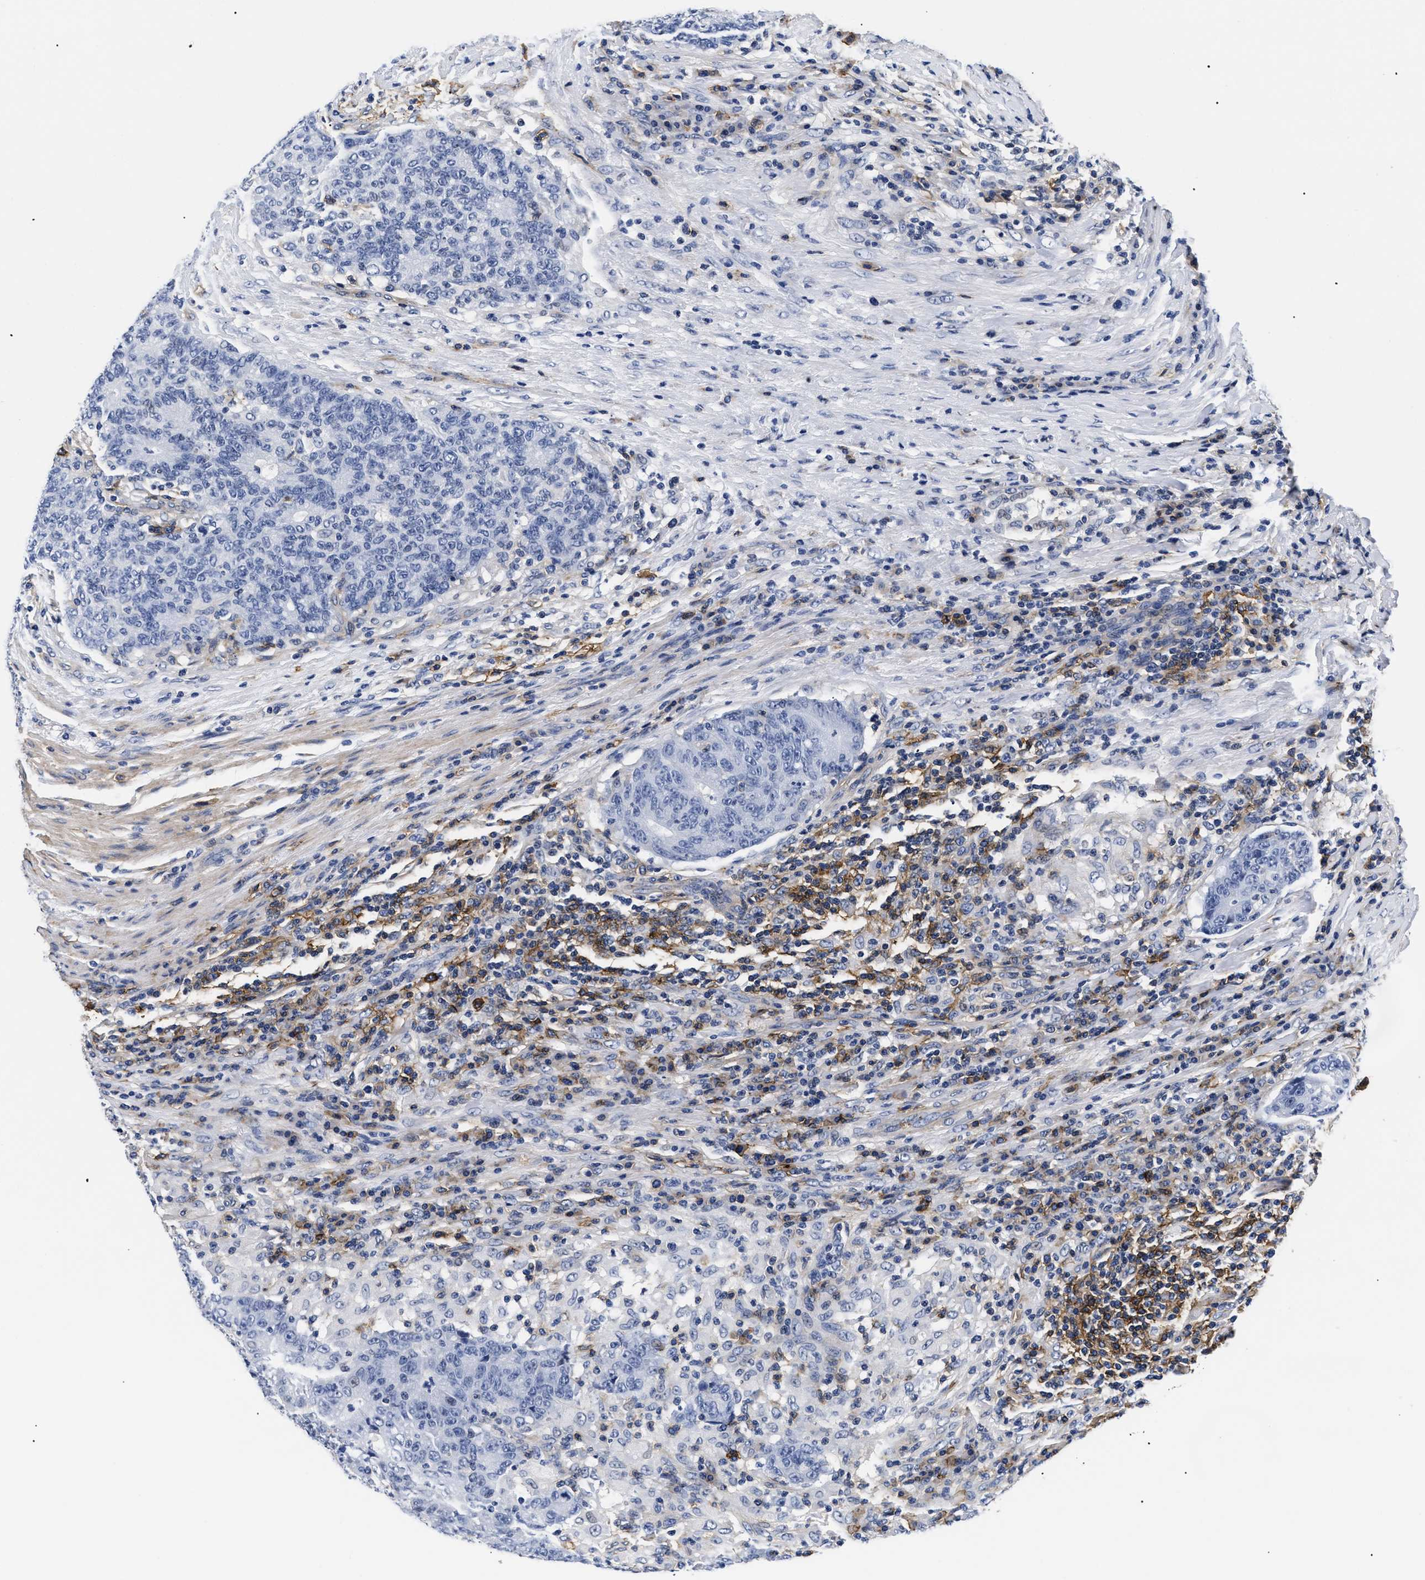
{"staining": {"intensity": "negative", "quantity": "none", "location": "none"}, "tissue": "colorectal cancer", "cell_type": "Tumor cells", "image_type": "cancer", "snomed": [{"axis": "morphology", "description": "Normal tissue, NOS"}, {"axis": "morphology", "description": "Adenocarcinoma, NOS"}, {"axis": "topography", "description": "Colon"}], "caption": "The micrograph demonstrates no staining of tumor cells in adenocarcinoma (colorectal).", "gene": "SHD", "patient": {"sex": "female", "age": 75}}